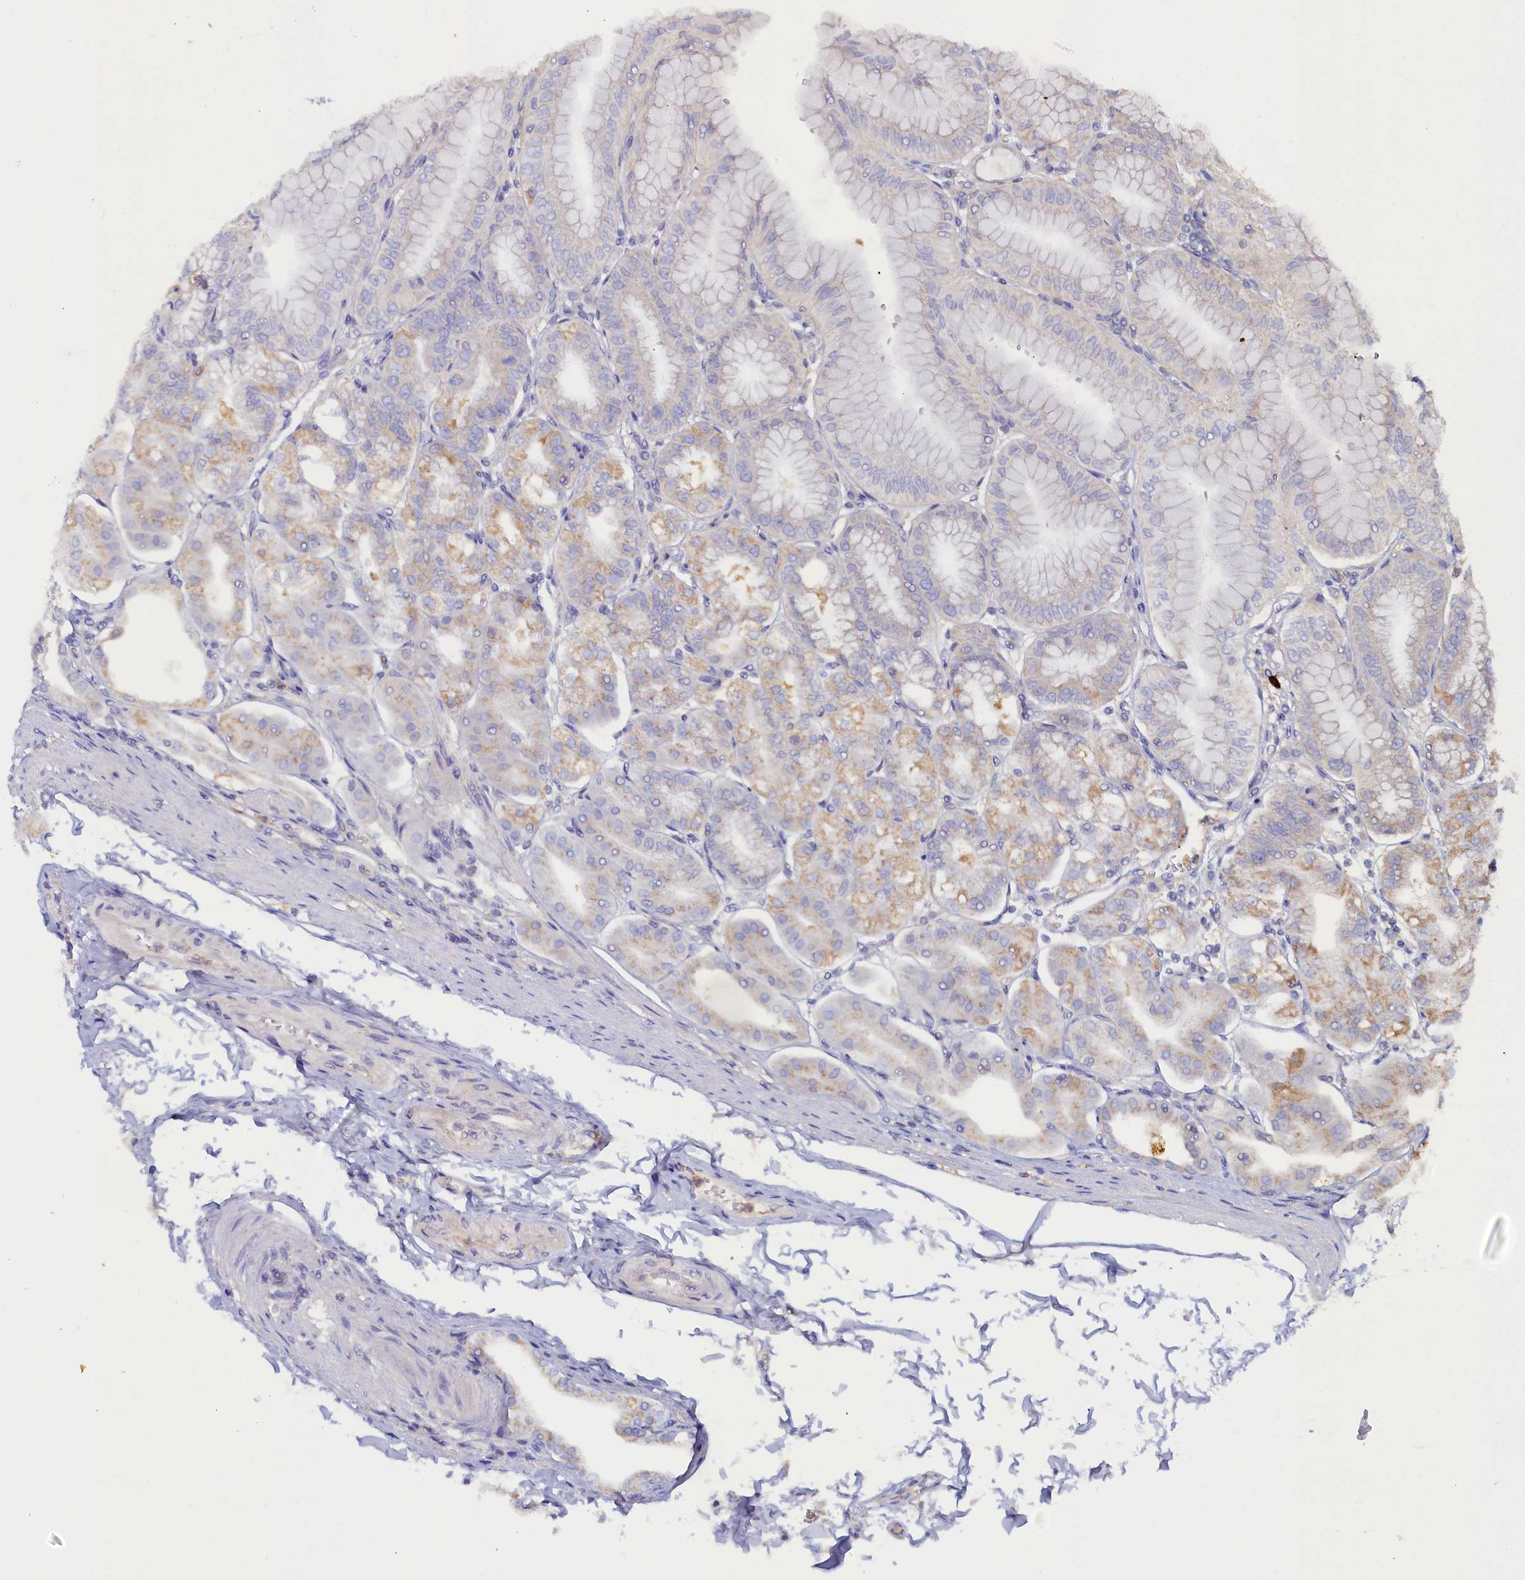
{"staining": {"intensity": "moderate", "quantity": "25%-75%", "location": "cytoplasmic/membranous"}, "tissue": "stomach", "cell_type": "Glandular cells", "image_type": "normal", "snomed": [{"axis": "morphology", "description": "Normal tissue, NOS"}, {"axis": "topography", "description": "Stomach, lower"}], "caption": "About 25%-75% of glandular cells in normal human stomach show moderate cytoplasmic/membranous protein expression as visualized by brown immunohistochemical staining.", "gene": "TIMM8B", "patient": {"sex": "male", "age": 71}}